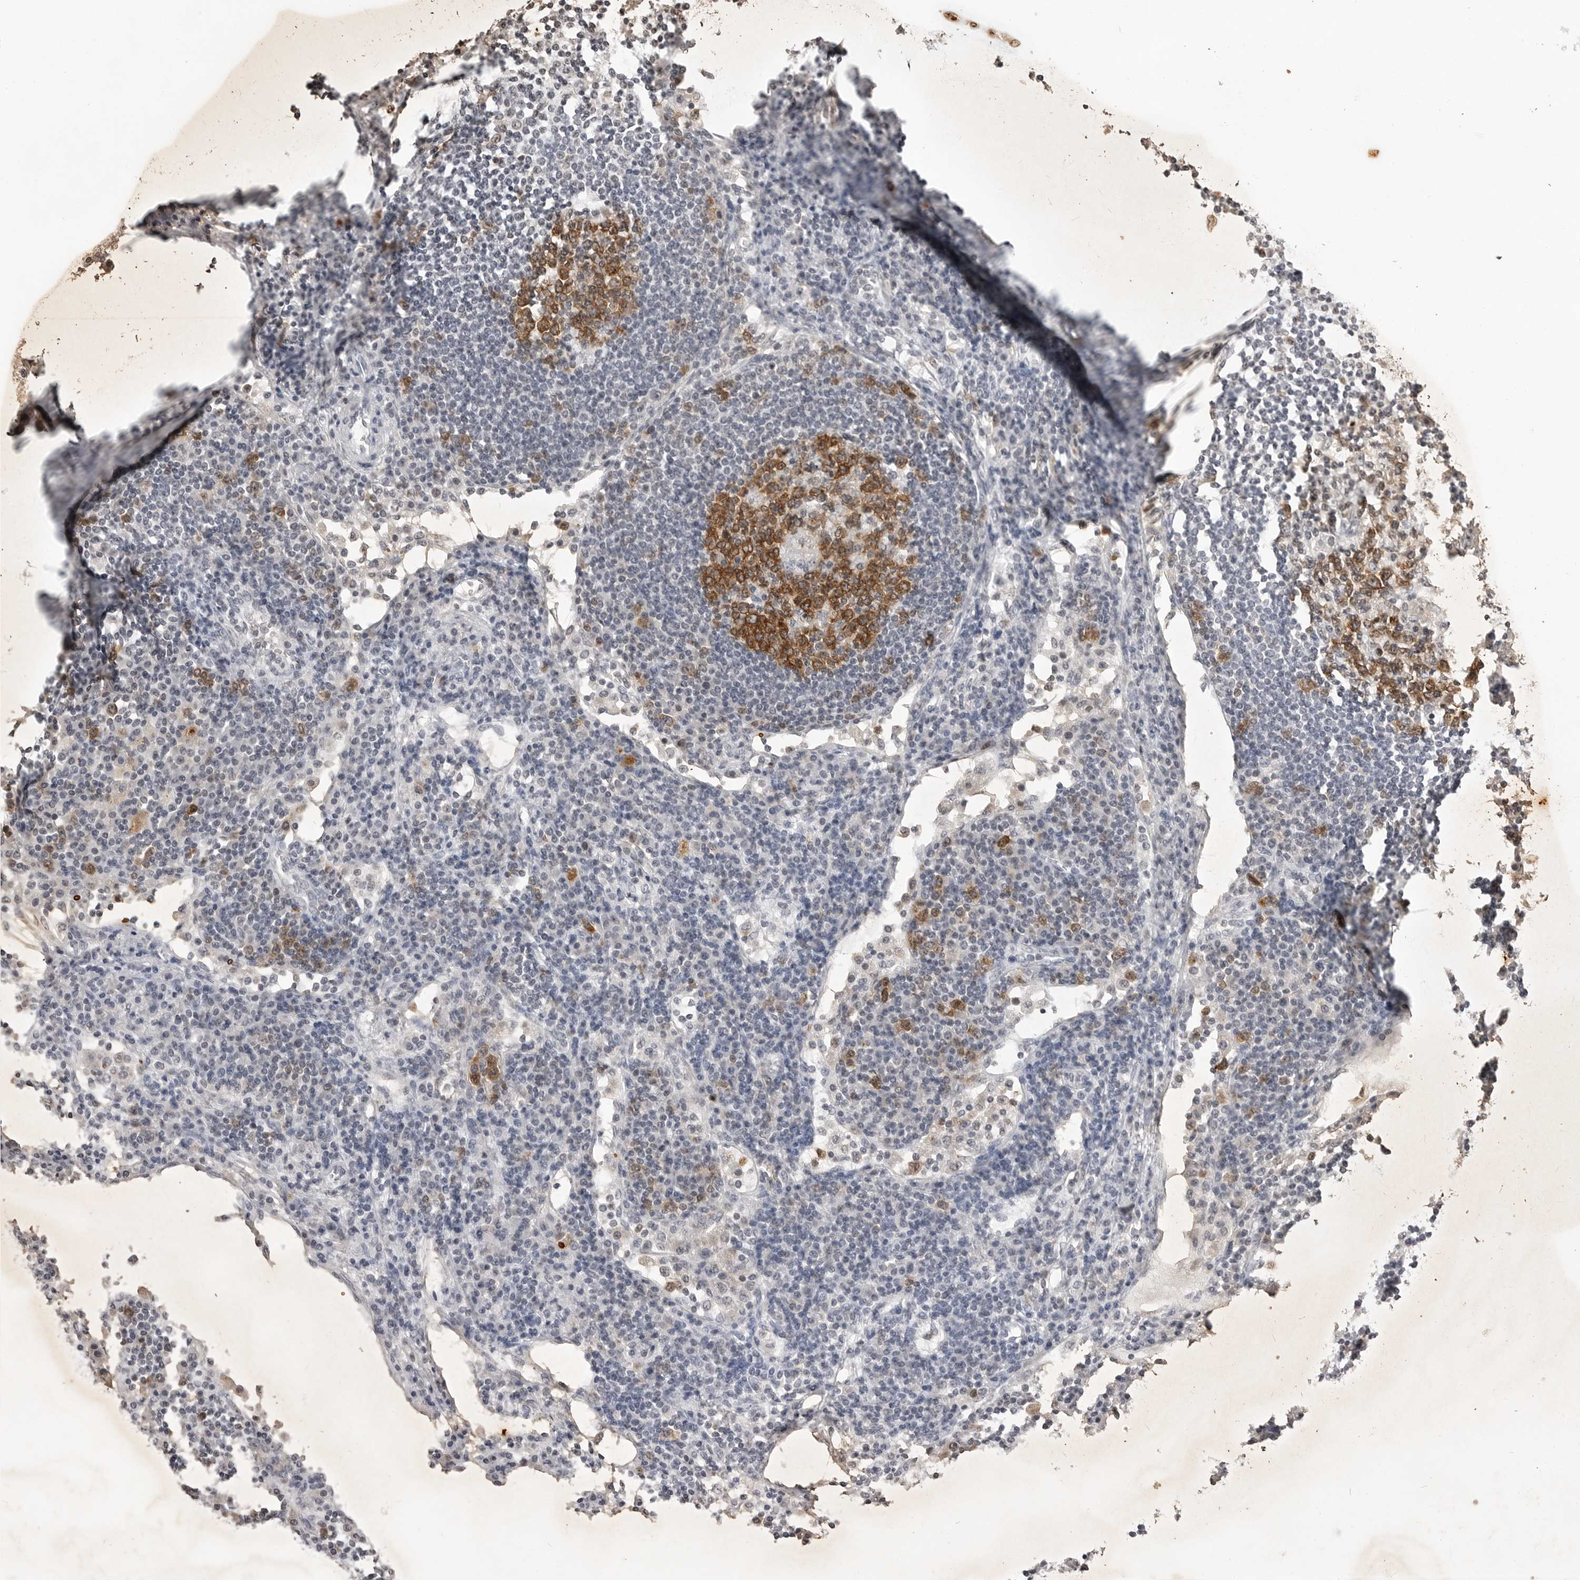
{"staining": {"intensity": "strong", "quantity": ">75%", "location": "cytoplasmic/membranous"}, "tissue": "lymph node", "cell_type": "Germinal center cells", "image_type": "normal", "snomed": [{"axis": "morphology", "description": "Normal tissue, NOS"}, {"axis": "topography", "description": "Lymph node"}], "caption": "Germinal center cells reveal high levels of strong cytoplasmic/membranous staining in approximately >75% of cells in normal human lymph node. (Brightfield microscopy of DAB IHC at high magnification).", "gene": "RRM1", "patient": {"sex": "female", "age": 53}}